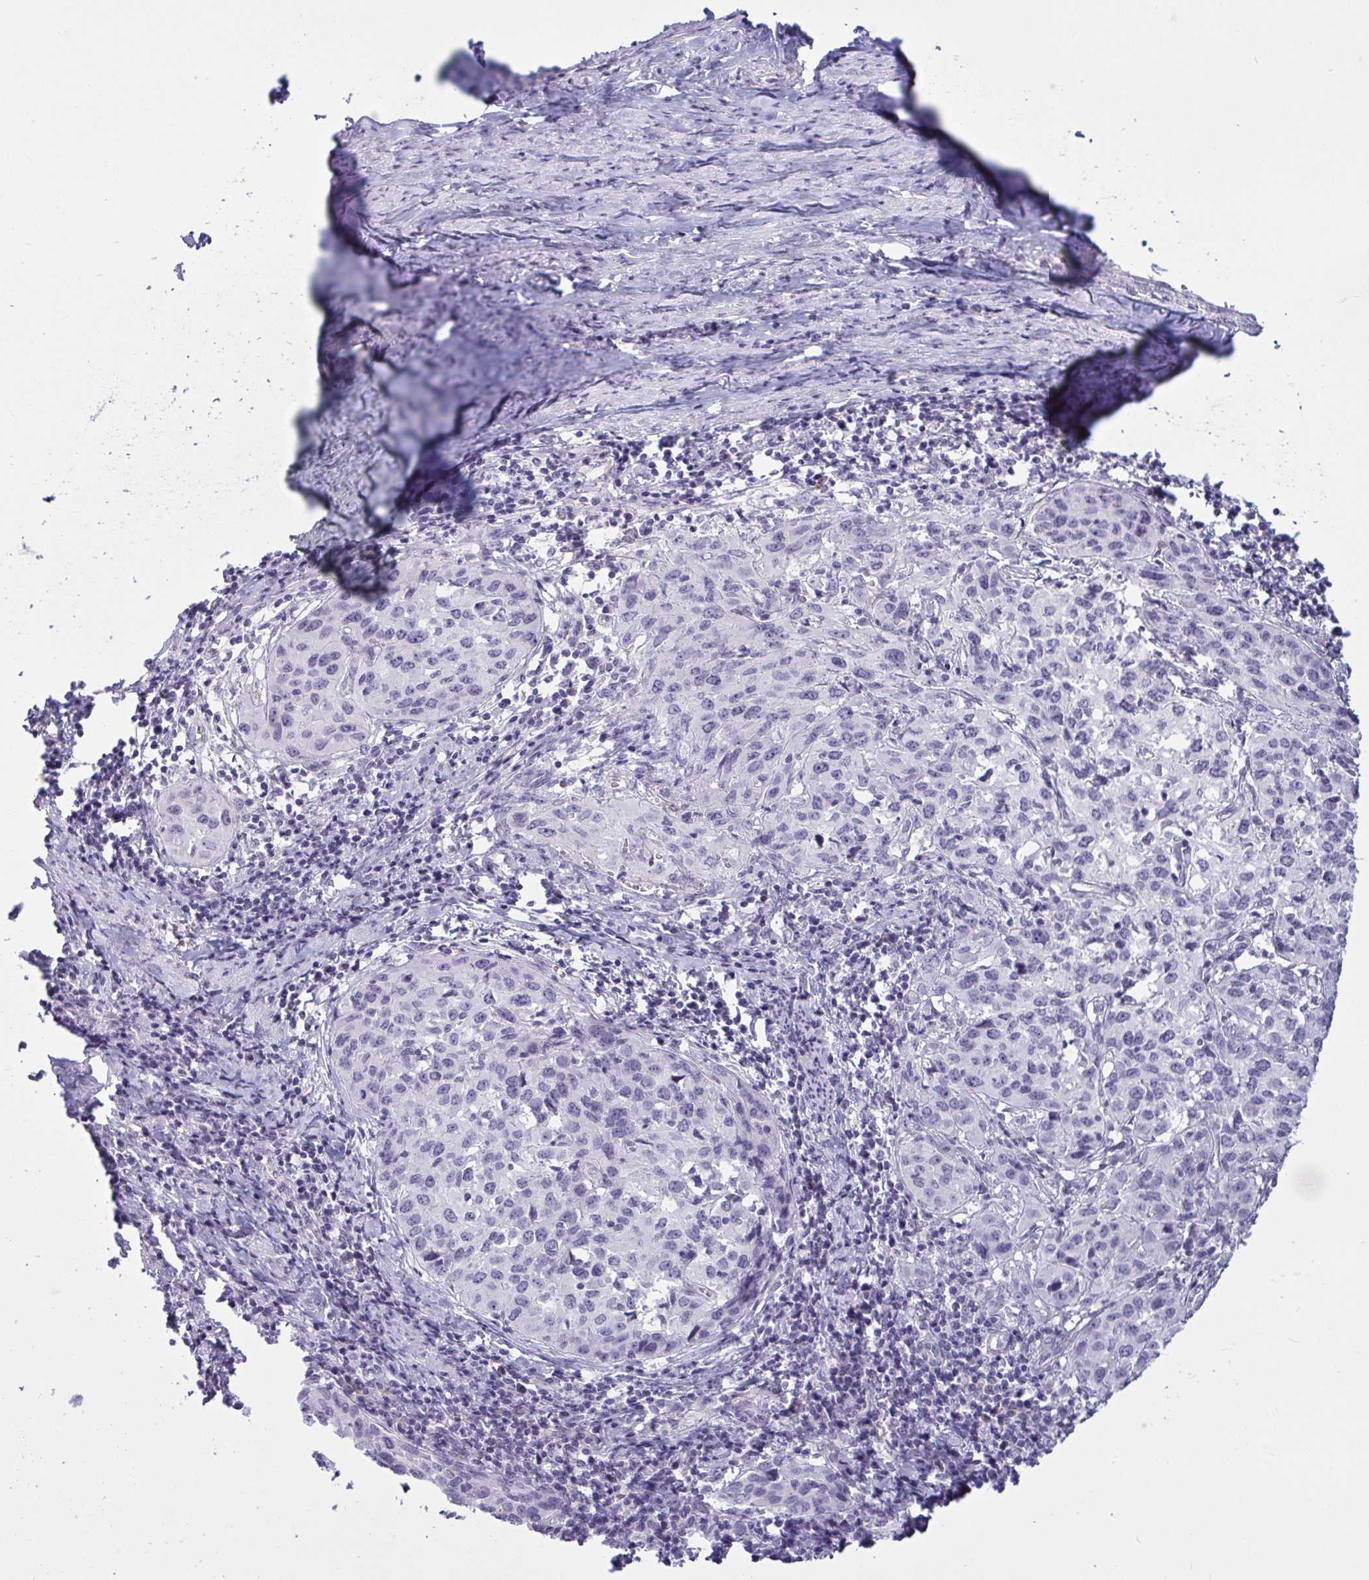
{"staining": {"intensity": "negative", "quantity": "none", "location": "none"}, "tissue": "cervical cancer", "cell_type": "Tumor cells", "image_type": "cancer", "snomed": [{"axis": "morphology", "description": "Squamous cell carcinoma, NOS"}, {"axis": "topography", "description": "Cervix"}], "caption": "High magnification brightfield microscopy of cervical cancer stained with DAB (3,3'-diaminobenzidine) (brown) and counterstained with hematoxylin (blue): tumor cells show no significant positivity.", "gene": "TBC1D4", "patient": {"sex": "female", "age": 51}}